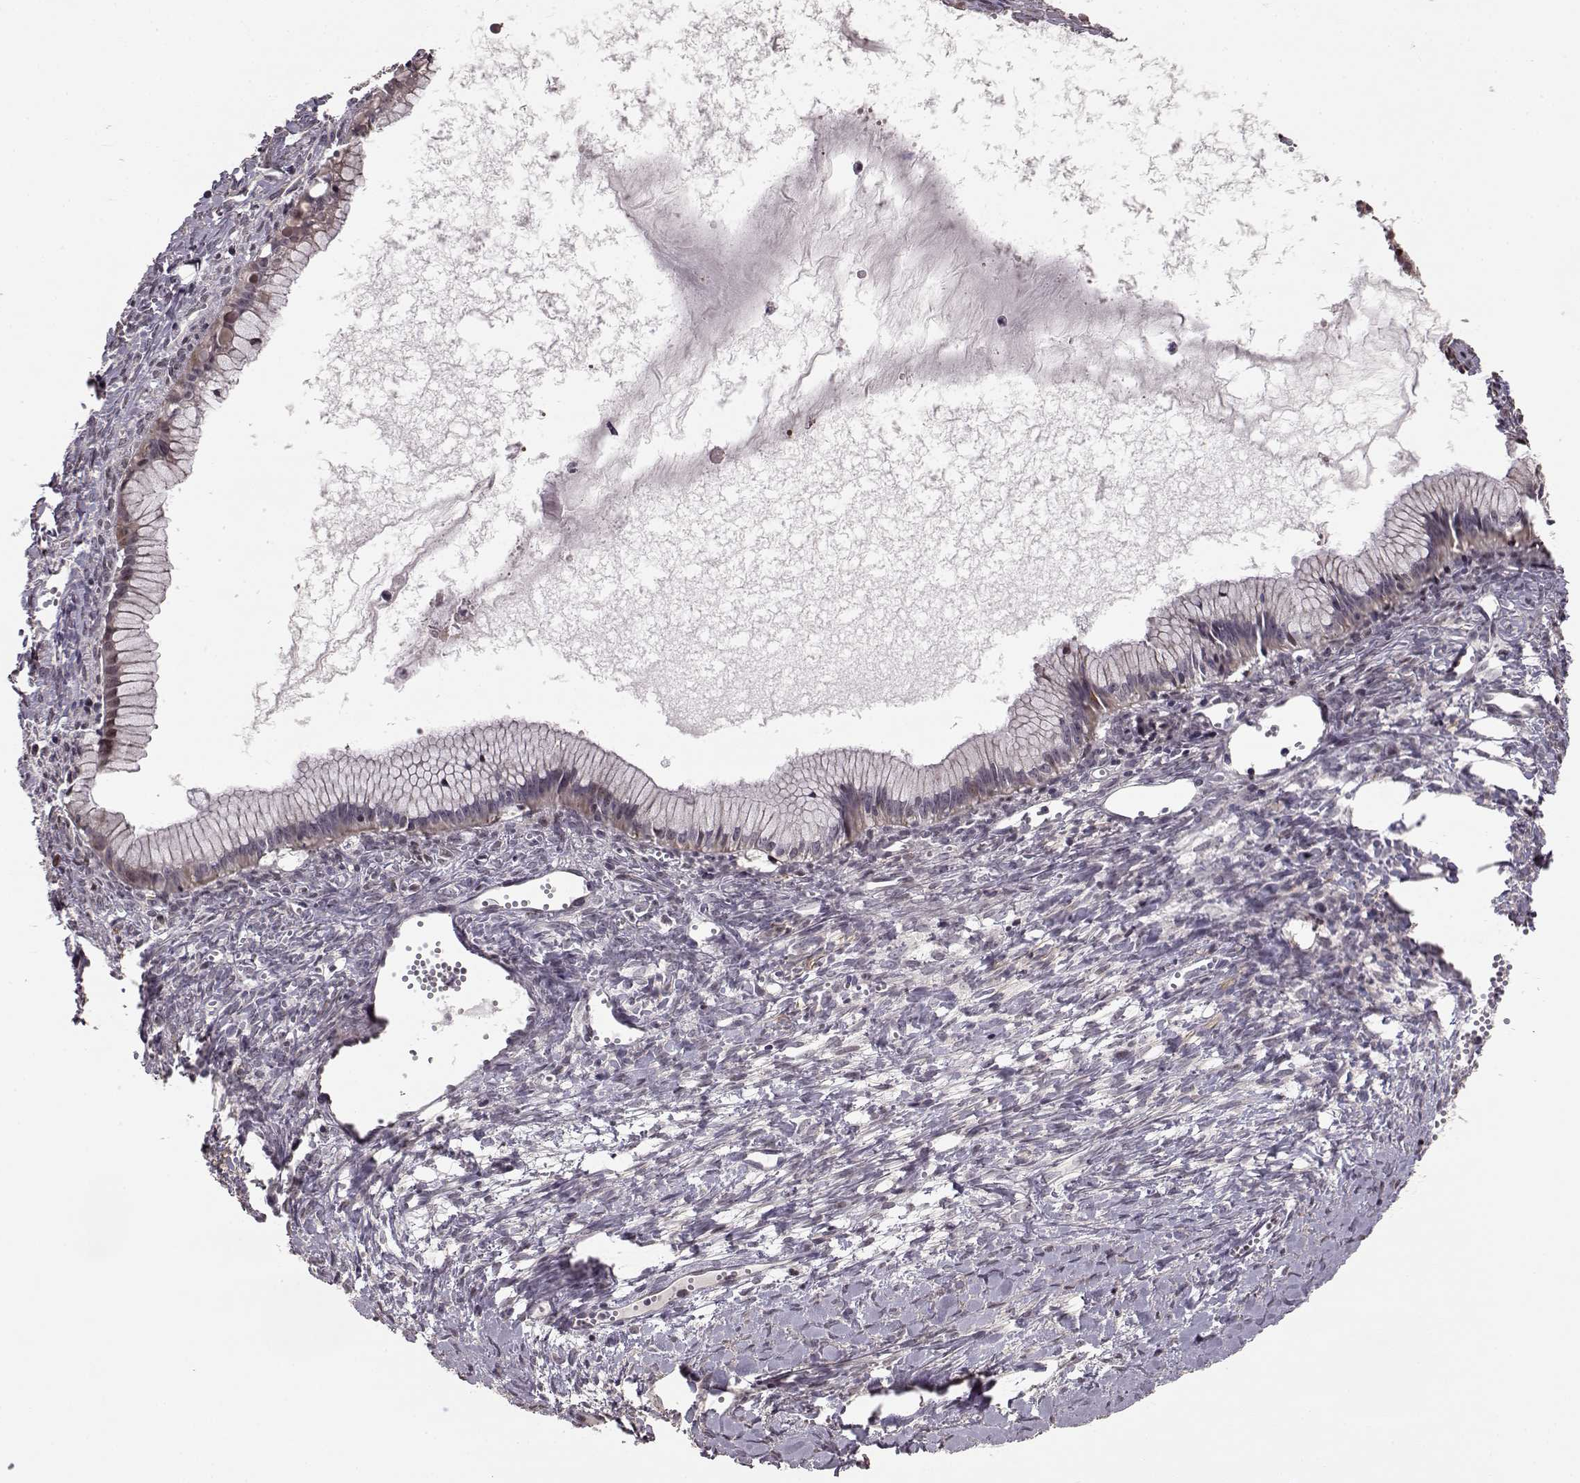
{"staining": {"intensity": "negative", "quantity": "none", "location": "none"}, "tissue": "ovarian cancer", "cell_type": "Tumor cells", "image_type": "cancer", "snomed": [{"axis": "morphology", "description": "Cystadenocarcinoma, mucinous, NOS"}, {"axis": "topography", "description": "Ovary"}], "caption": "Histopathology image shows no significant protein expression in tumor cells of ovarian mucinous cystadenocarcinoma.", "gene": "BACH2", "patient": {"sex": "female", "age": 41}}